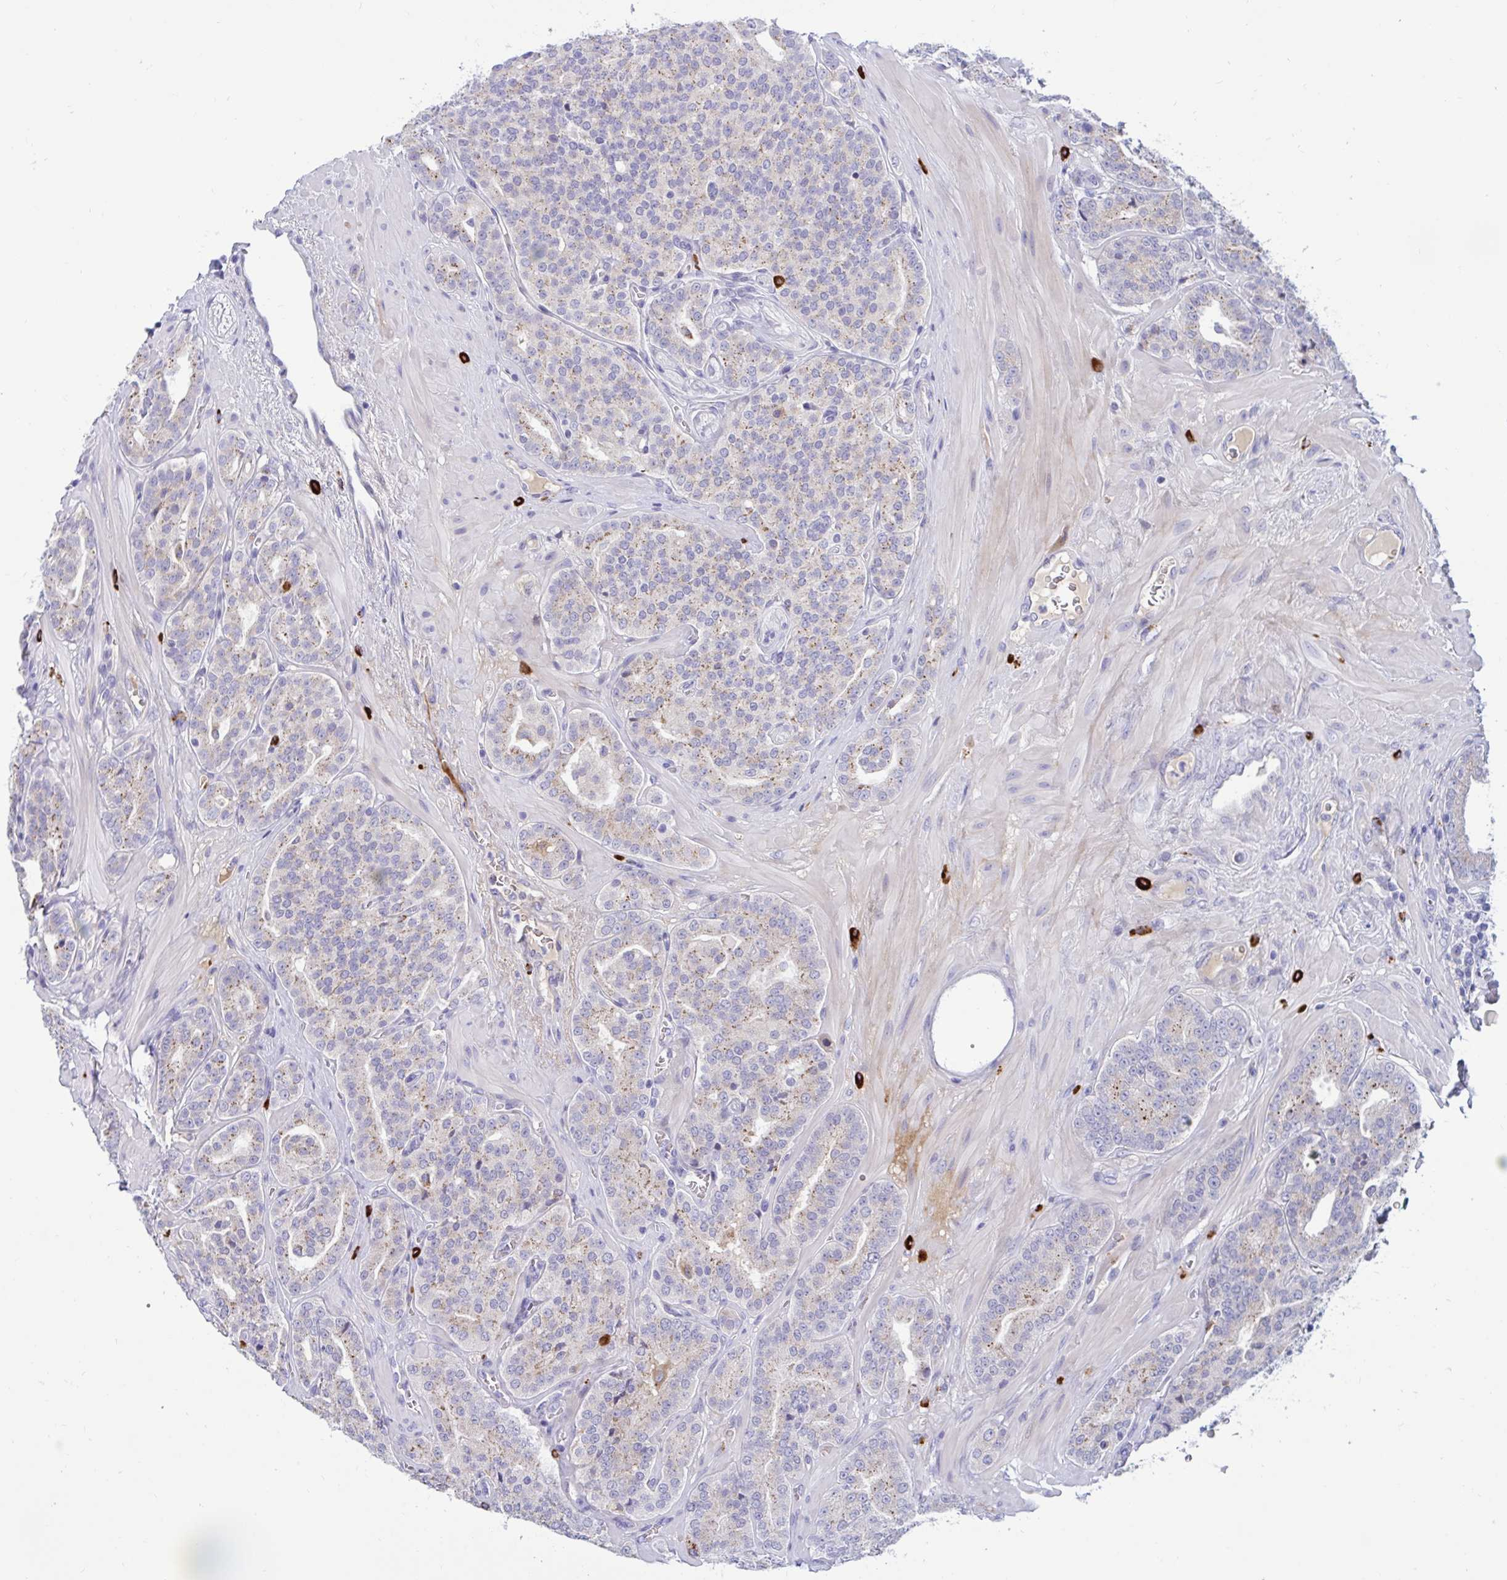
{"staining": {"intensity": "weak", "quantity": "25%-75%", "location": "cytoplasmic/membranous"}, "tissue": "prostate cancer", "cell_type": "Tumor cells", "image_type": "cancer", "snomed": [{"axis": "morphology", "description": "Adenocarcinoma, High grade"}, {"axis": "topography", "description": "Prostate"}], "caption": "Immunohistochemical staining of human high-grade adenocarcinoma (prostate) exhibits weak cytoplasmic/membranous protein expression in approximately 25%-75% of tumor cells. Nuclei are stained in blue.", "gene": "FAM219B", "patient": {"sex": "male", "age": 66}}